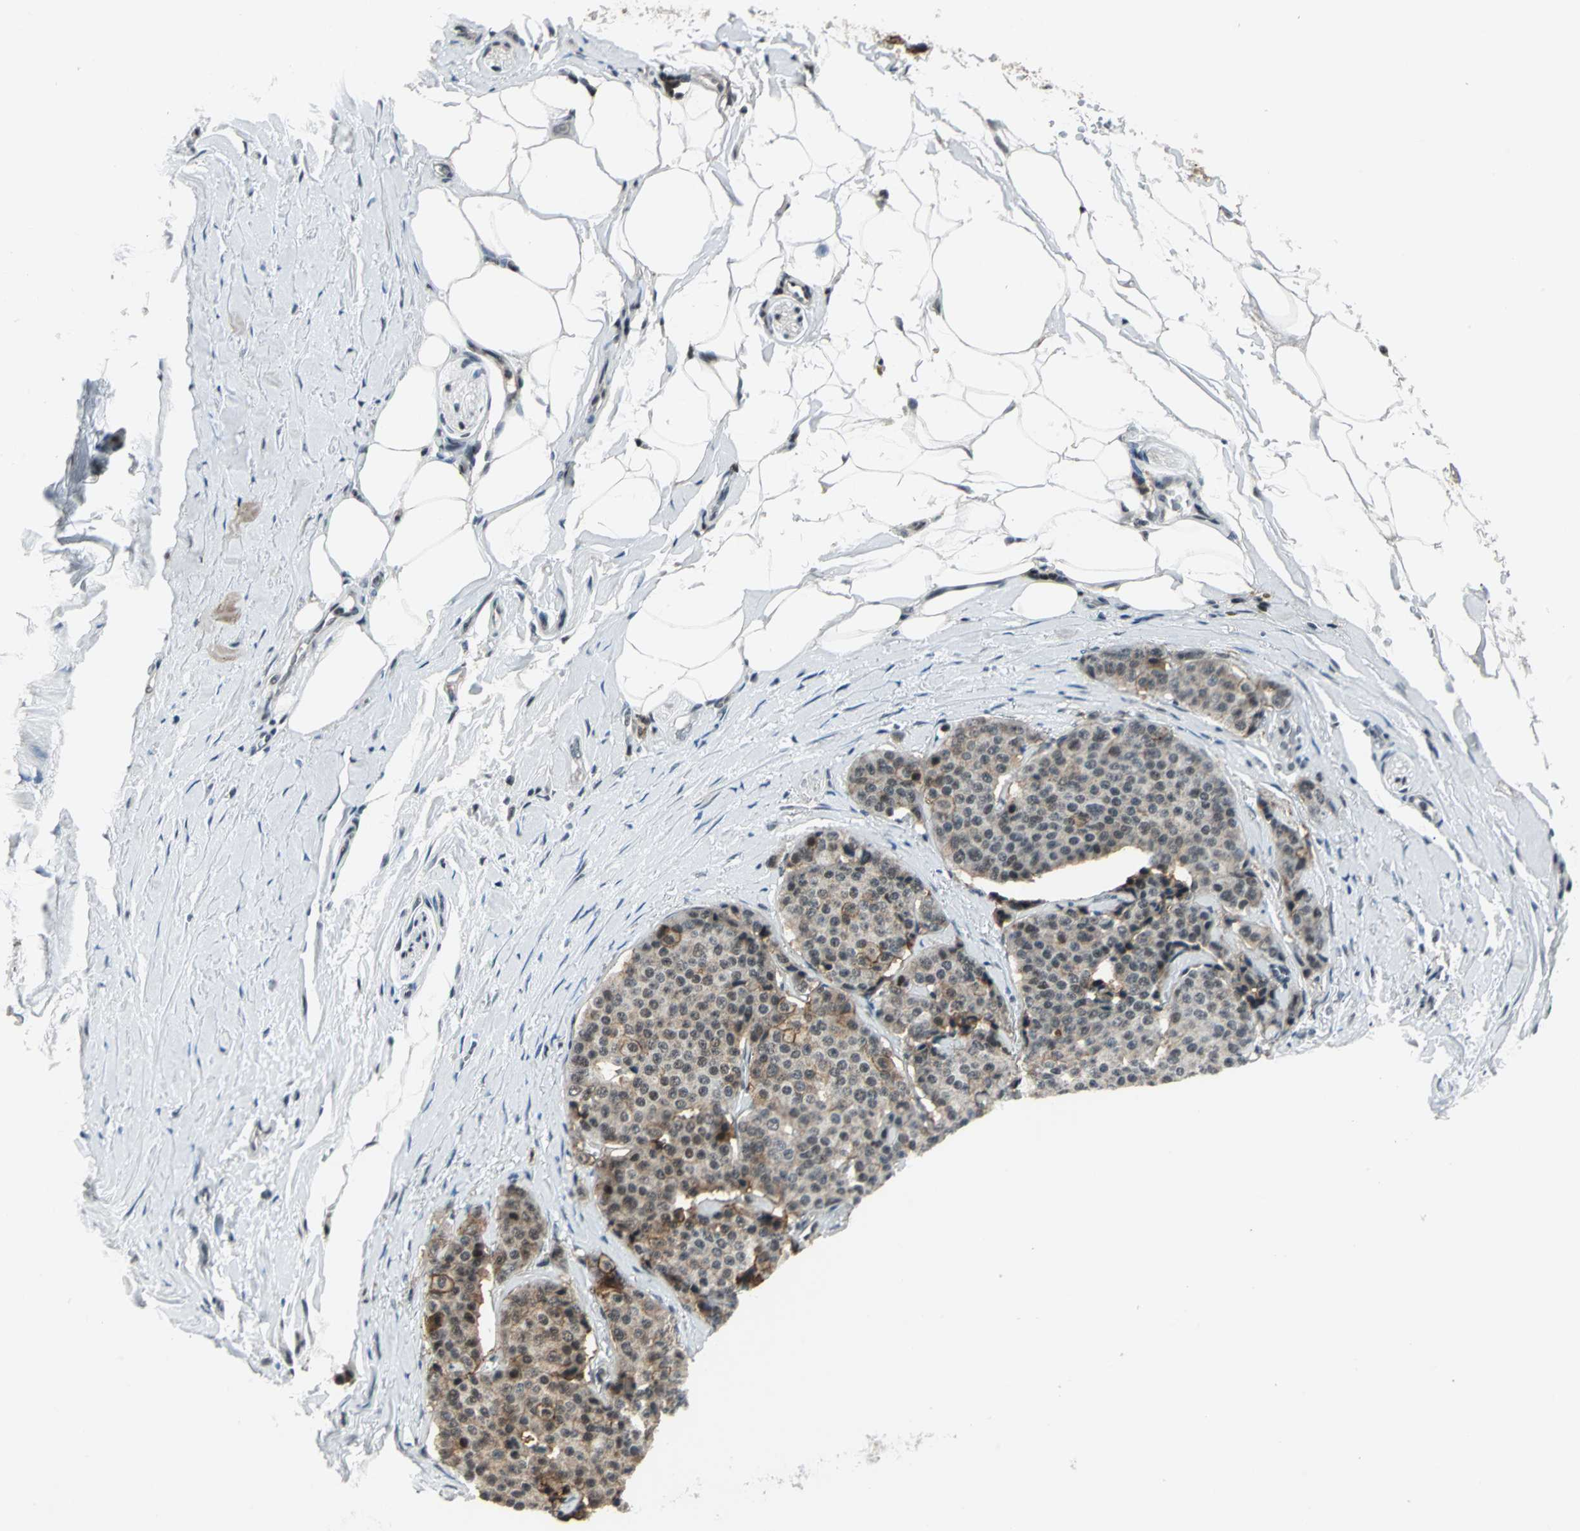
{"staining": {"intensity": "weak", "quantity": ">75%", "location": "cytoplasmic/membranous"}, "tissue": "carcinoid", "cell_type": "Tumor cells", "image_type": "cancer", "snomed": [{"axis": "morphology", "description": "Carcinoid, malignant, NOS"}, {"axis": "topography", "description": "Colon"}], "caption": "Immunohistochemical staining of human carcinoid exhibits low levels of weak cytoplasmic/membranous staining in approximately >75% of tumor cells.", "gene": "NR2C2", "patient": {"sex": "female", "age": 61}}